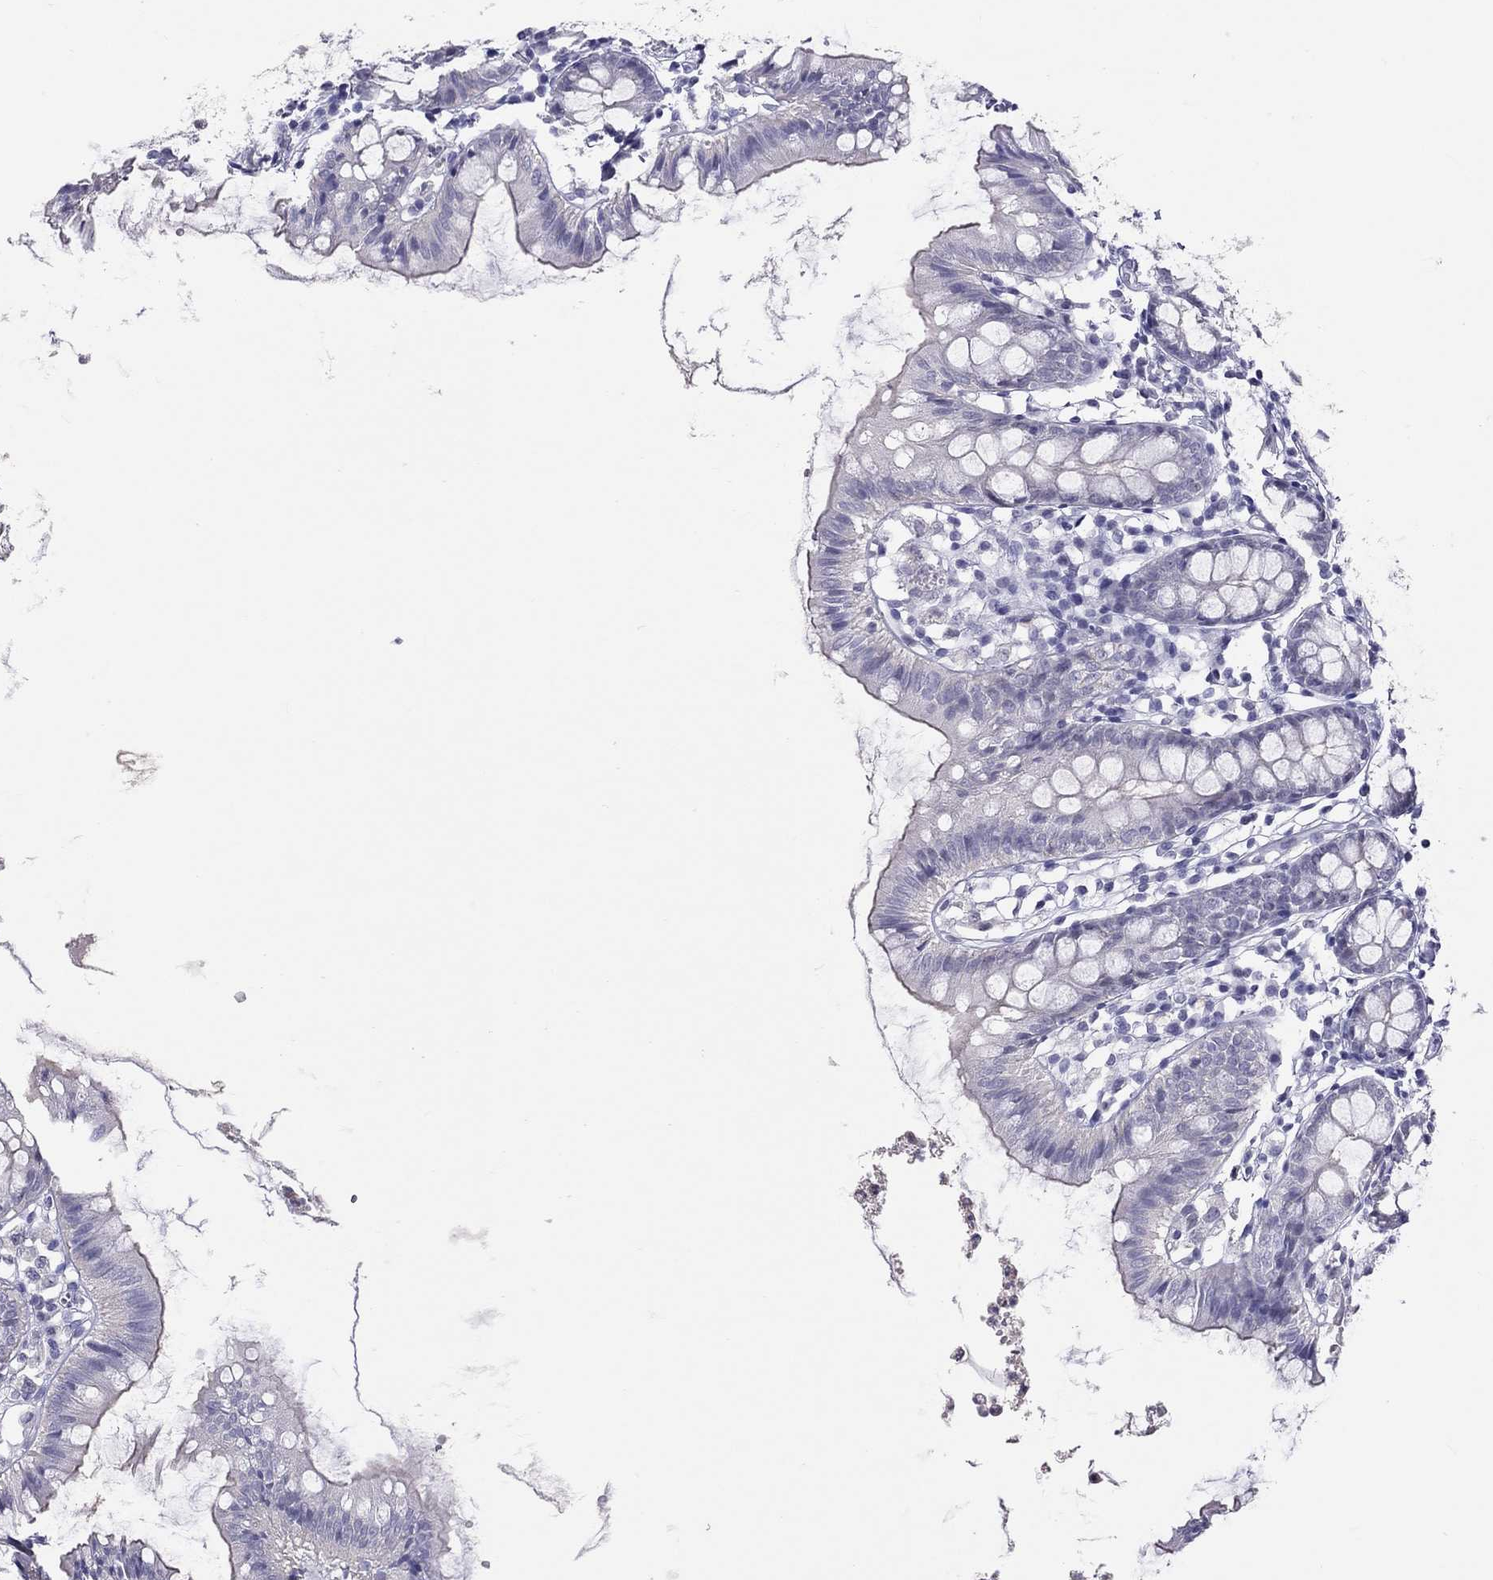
{"staining": {"intensity": "negative", "quantity": "none", "location": "none"}, "tissue": "colon", "cell_type": "Endothelial cells", "image_type": "normal", "snomed": [{"axis": "morphology", "description": "Normal tissue, NOS"}, {"axis": "topography", "description": "Colon"}], "caption": "DAB (3,3'-diaminobenzidine) immunohistochemical staining of normal colon shows no significant staining in endothelial cells.", "gene": "JHY", "patient": {"sex": "female", "age": 84}}